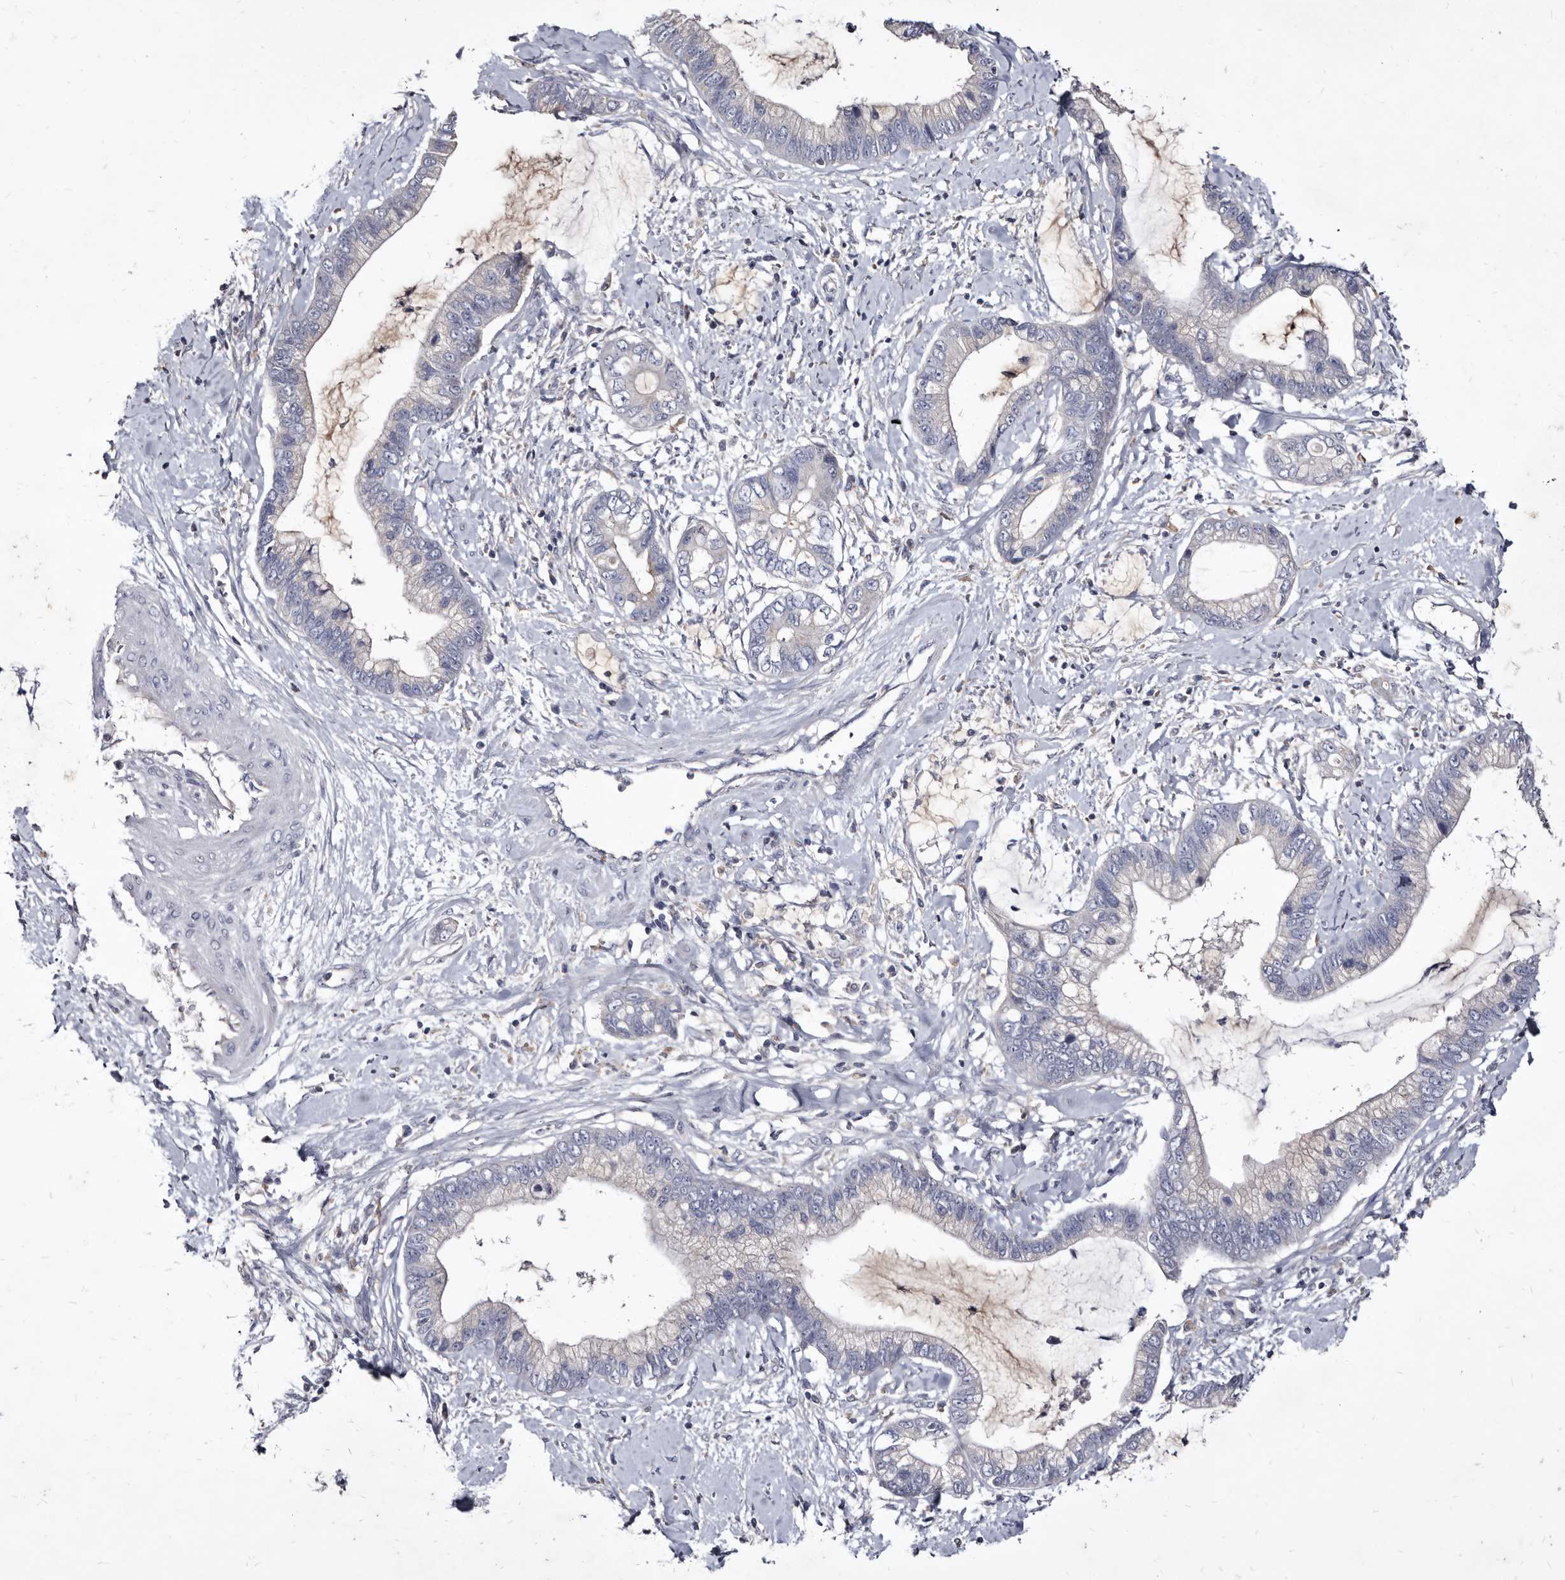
{"staining": {"intensity": "strong", "quantity": "<25%", "location": "cytoplasmic/membranous"}, "tissue": "cervical cancer", "cell_type": "Tumor cells", "image_type": "cancer", "snomed": [{"axis": "morphology", "description": "Adenocarcinoma, NOS"}, {"axis": "topography", "description": "Cervix"}], "caption": "IHC micrograph of cervical cancer stained for a protein (brown), which displays medium levels of strong cytoplasmic/membranous expression in approximately <25% of tumor cells.", "gene": "SLC39A2", "patient": {"sex": "female", "age": 44}}